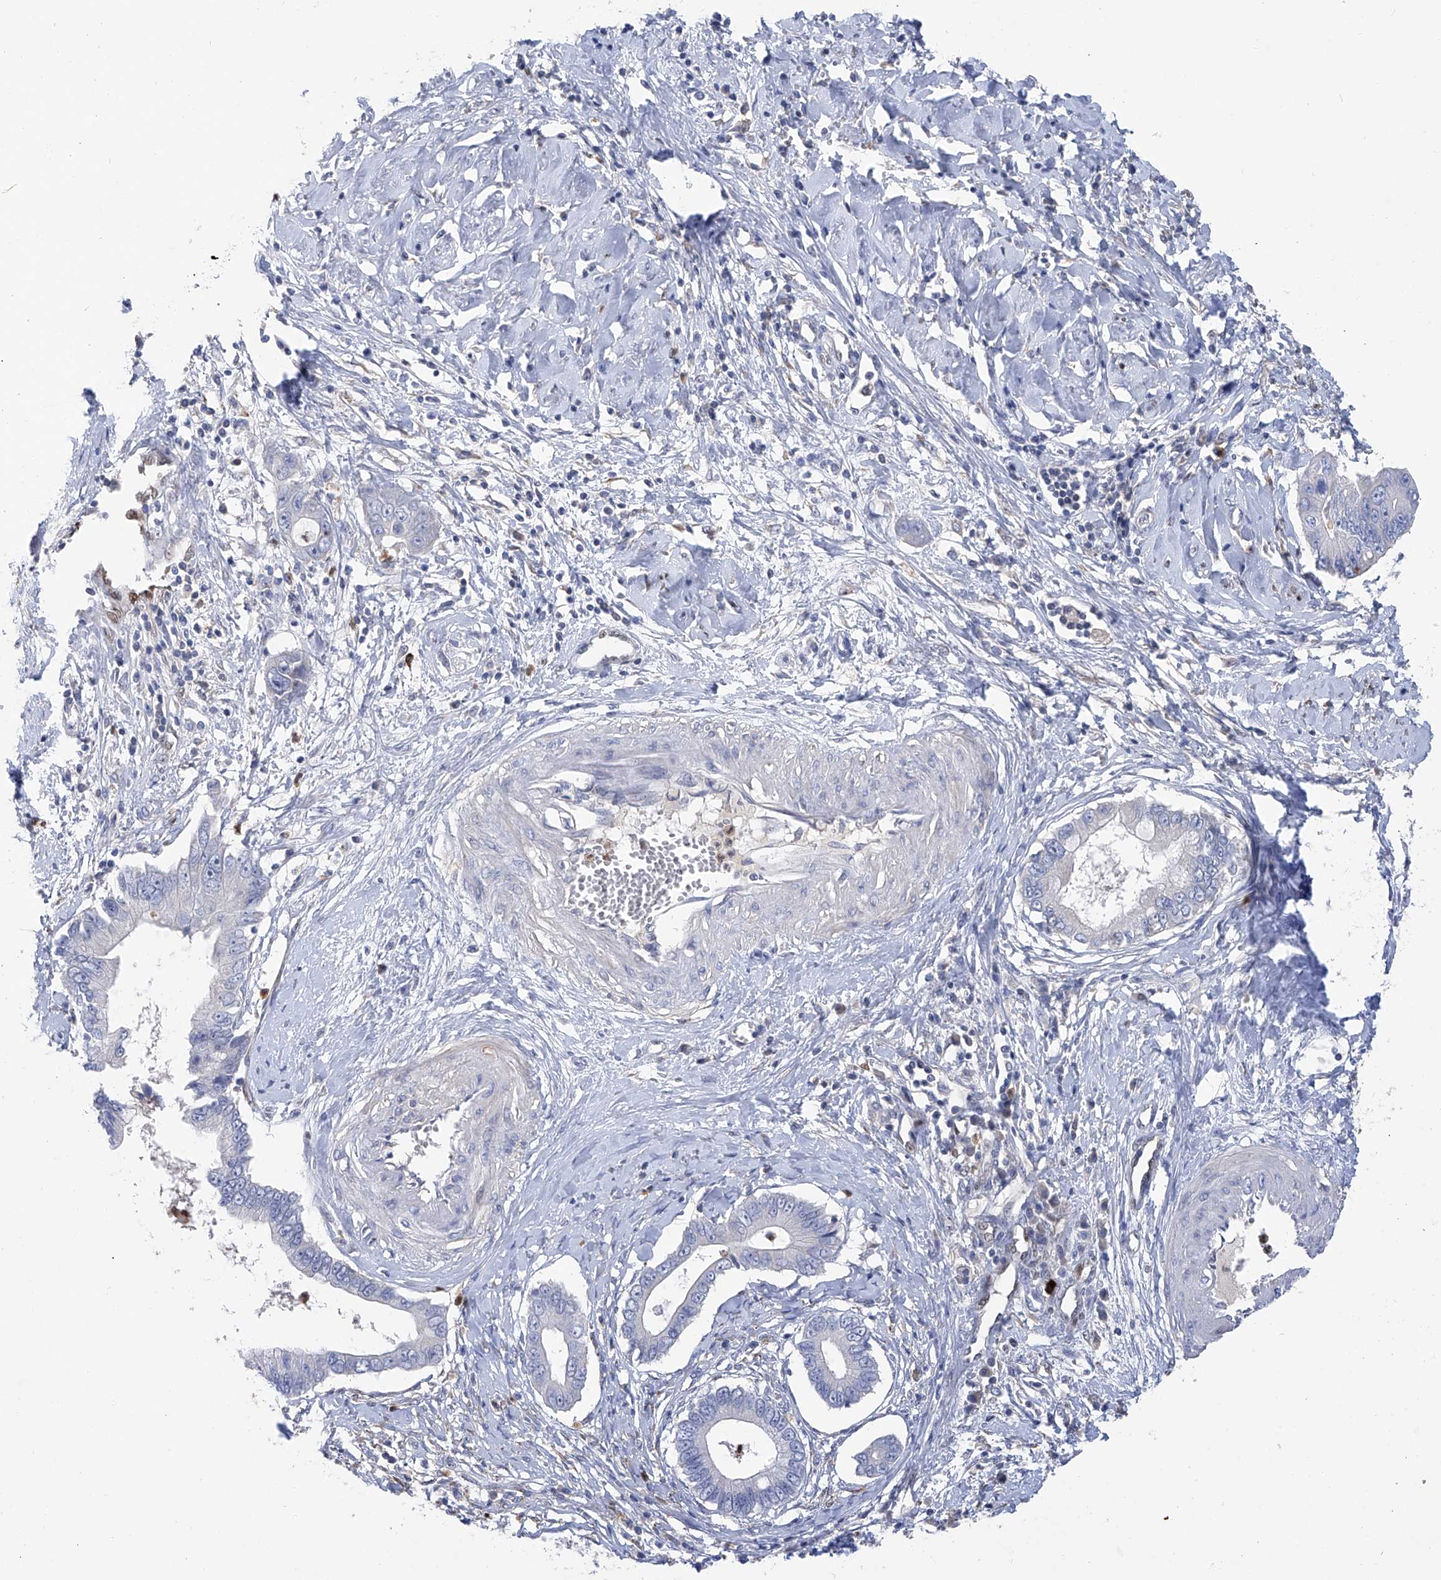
{"staining": {"intensity": "negative", "quantity": "none", "location": "none"}, "tissue": "cervical cancer", "cell_type": "Tumor cells", "image_type": "cancer", "snomed": [{"axis": "morphology", "description": "Adenocarcinoma, NOS"}, {"axis": "topography", "description": "Cervix"}], "caption": "An immunohistochemistry image of cervical cancer is shown. There is no staining in tumor cells of cervical cancer.", "gene": "PHF20", "patient": {"sex": "female", "age": 44}}